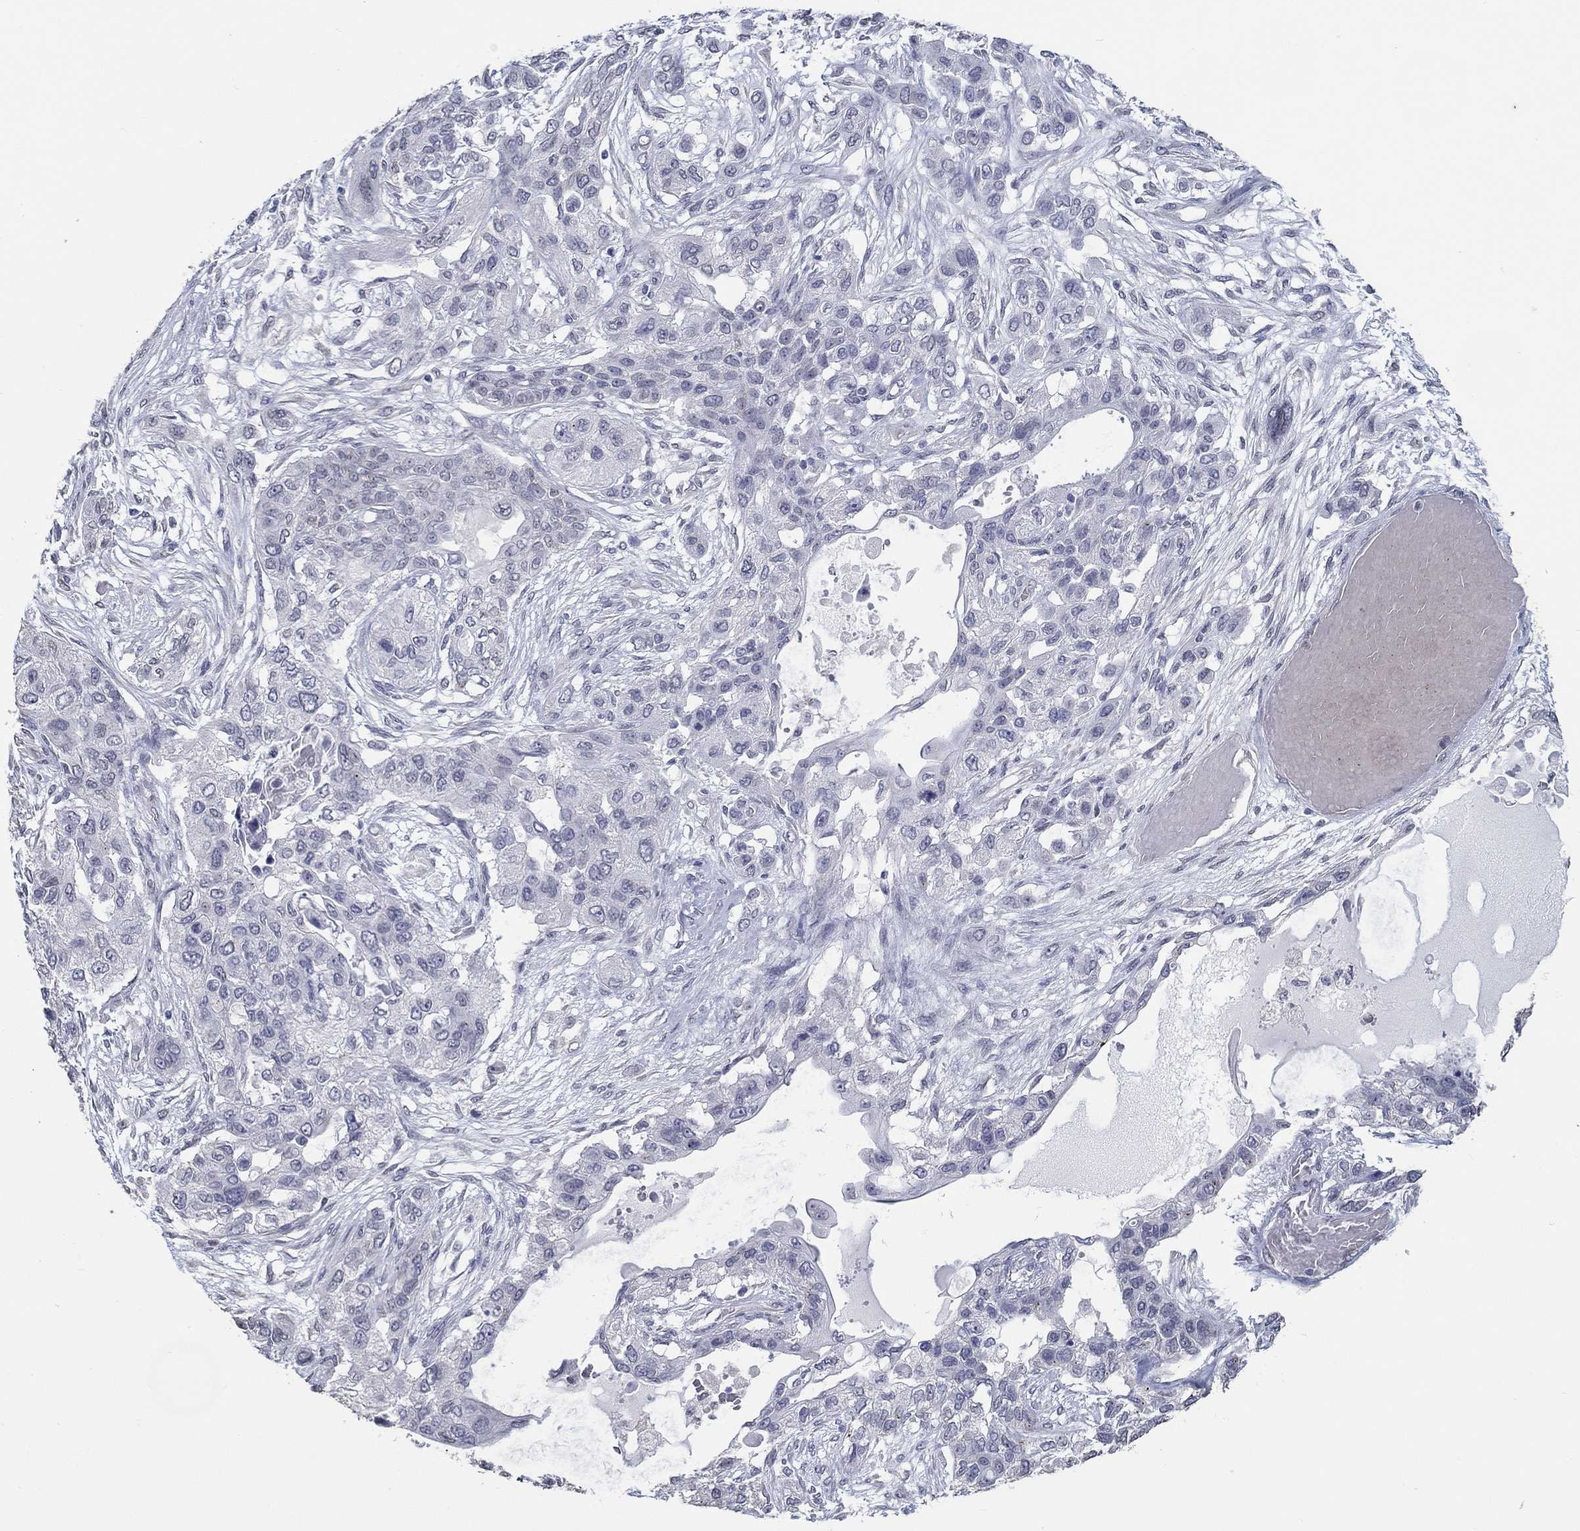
{"staining": {"intensity": "negative", "quantity": "none", "location": "none"}, "tissue": "lung cancer", "cell_type": "Tumor cells", "image_type": "cancer", "snomed": [{"axis": "morphology", "description": "Squamous cell carcinoma, NOS"}, {"axis": "topography", "description": "Lung"}], "caption": "Tumor cells are negative for brown protein staining in squamous cell carcinoma (lung). (Stains: DAB IHC with hematoxylin counter stain, Microscopy: brightfield microscopy at high magnification).", "gene": "NUP155", "patient": {"sex": "female", "age": 70}}